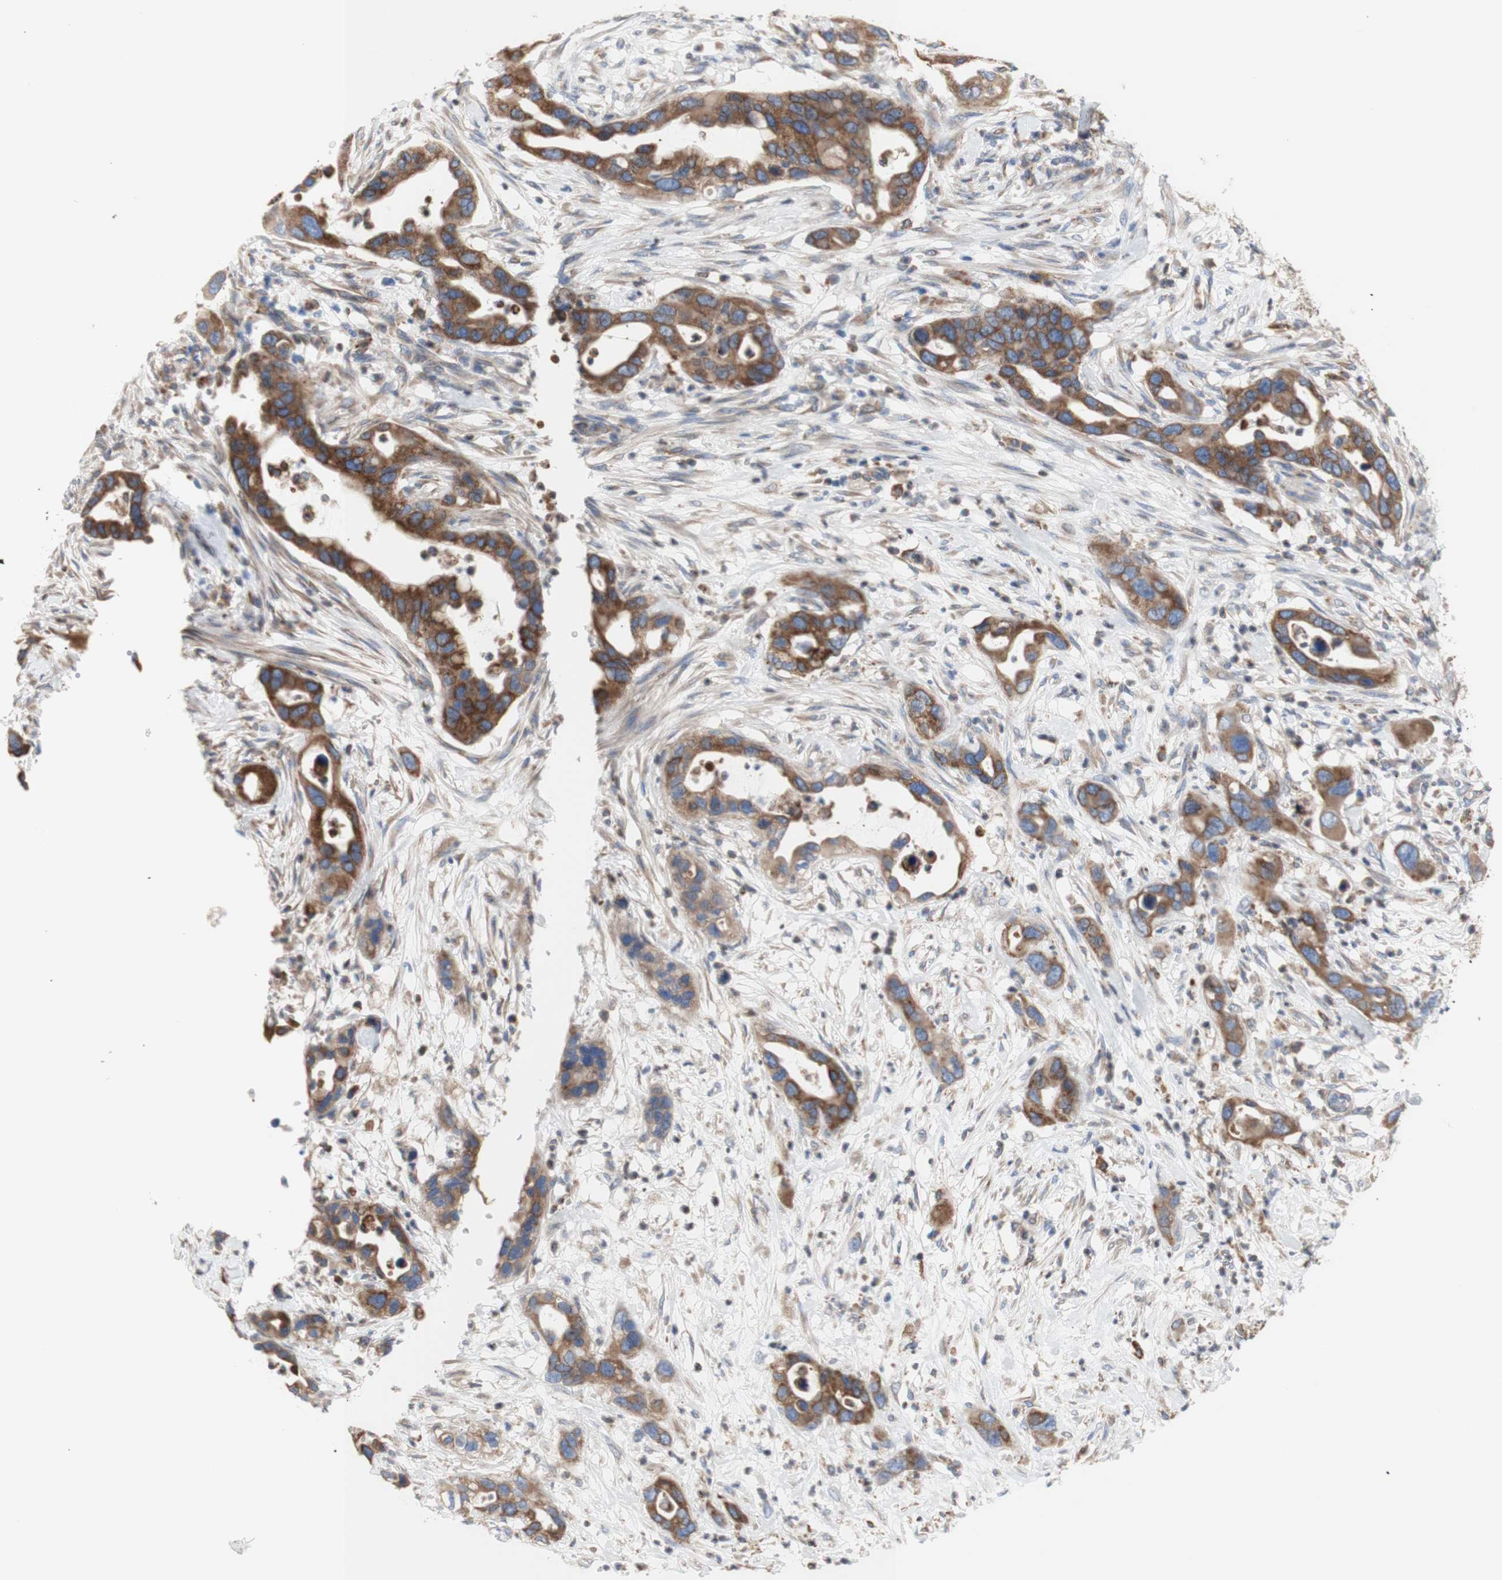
{"staining": {"intensity": "moderate", "quantity": ">75%", "location": "cytoplasmic/membranous"}, "tissue": "pancreatic cancer", "cell_type": "Tumor cells", "image_type": "cancer", "snomed": [{"axis": "morphology", "description": "Adenocarcinoma, NOS"}, {"axis": "topography", "description": "Pancreas"}], "caption": "Protein staining by IHC displays moderate cytoplasmic/membranous positivity in approximately >75% of tumor cells in pancreatic adenocarcinoma. (Brightfield microscopy of DAB IHC at high magnification).", "gene": "ERLIN1", "patient": {"sex": "female", "age": 71}}